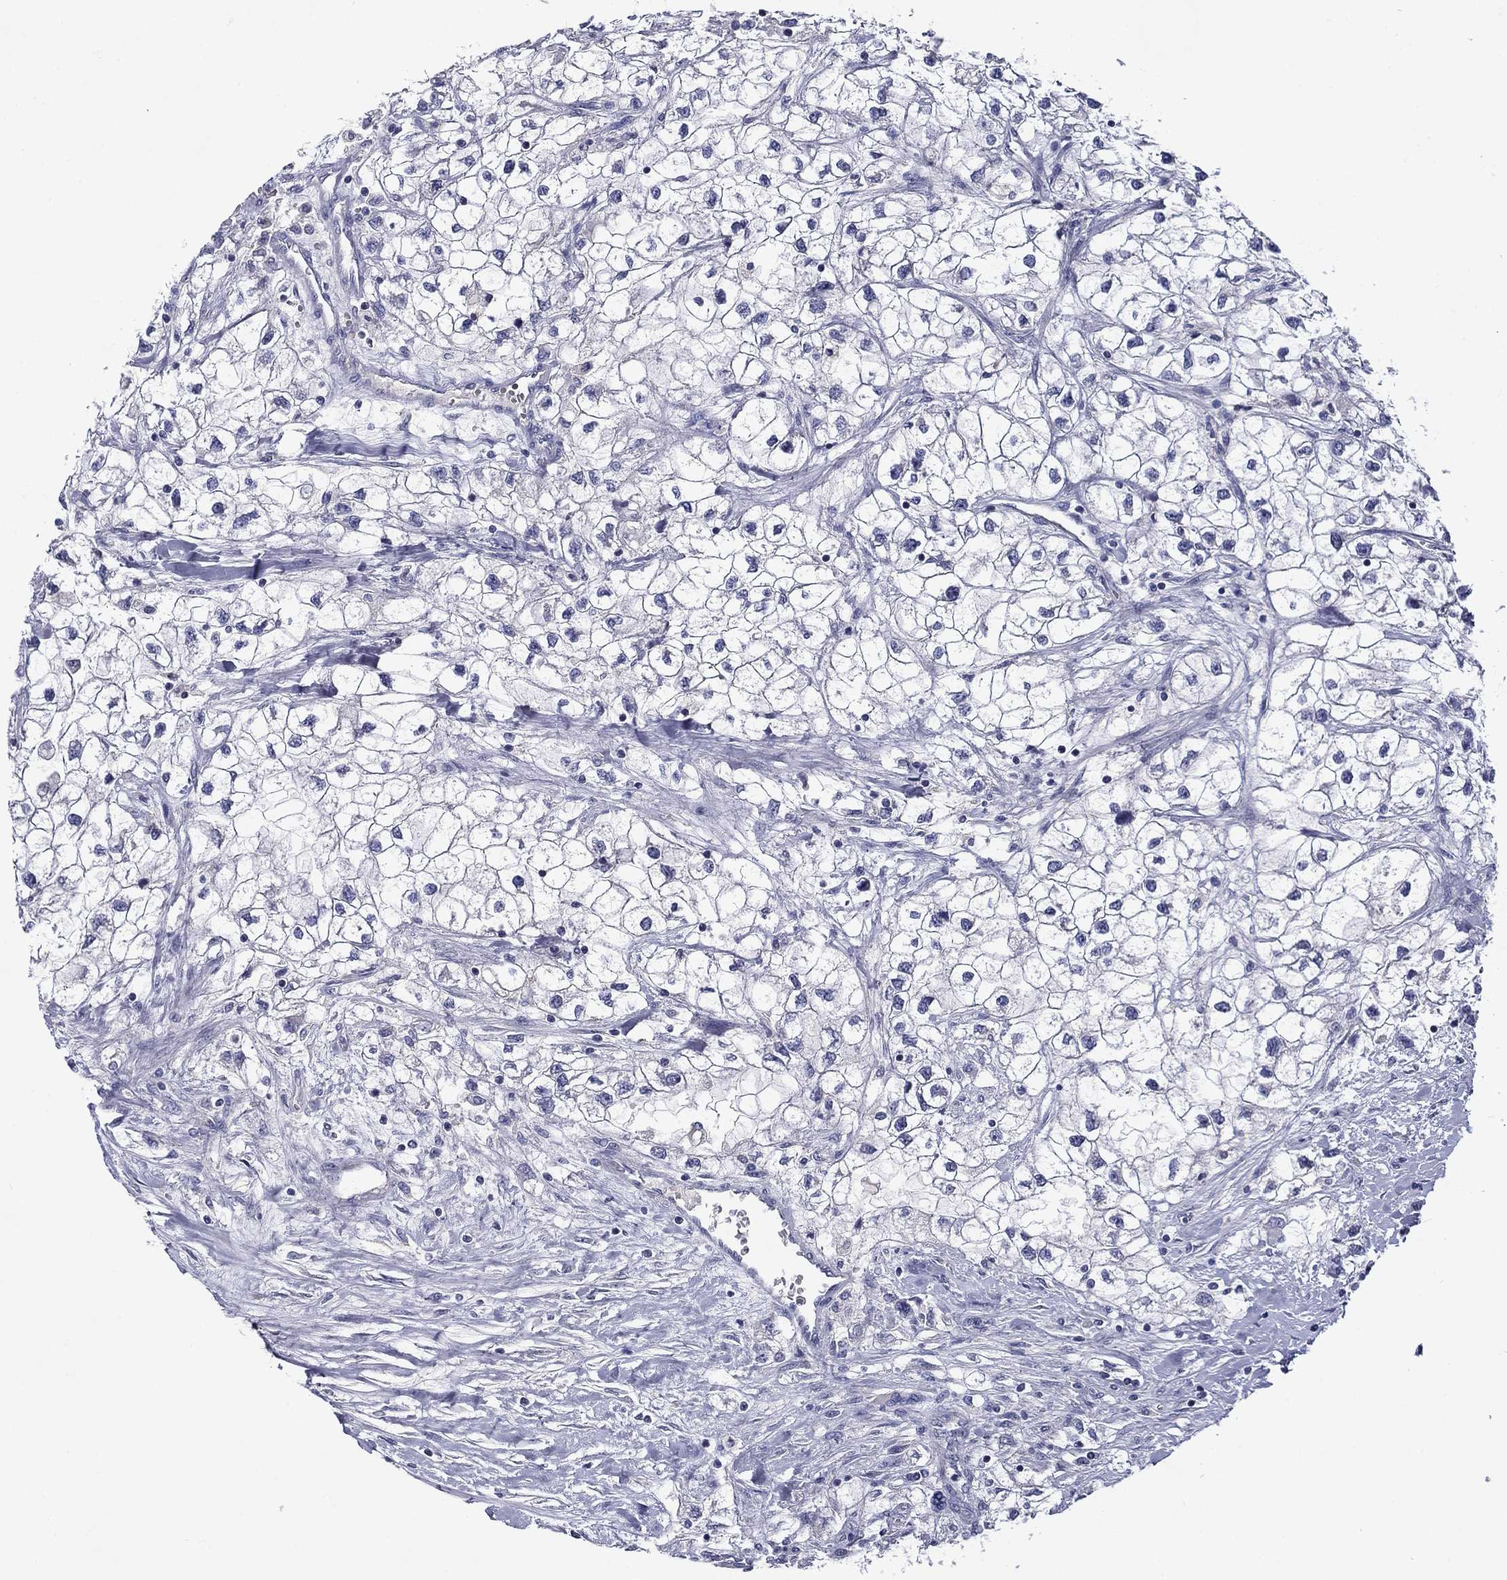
{"staining": {"intensity": "negative", "quantity": "none", "location": "none"}, "tissue": "renal cancer", "cell_type": "Tumor cells", "image_type": "cancer", "snomed": [{"axis": "morphology", "description": "Adenocarcinoma, NOS"}, {"axis": "topography", "description": "Kidney"}], "caption": "A high-resolution micrograph shows immunohistochemistry (IHC) staining of renal cancer (adenocarcinoma), which shows no significant expression in tumor cells.", "gene": "SPATA7", "patient": {"sex": "male", "age": 59}}